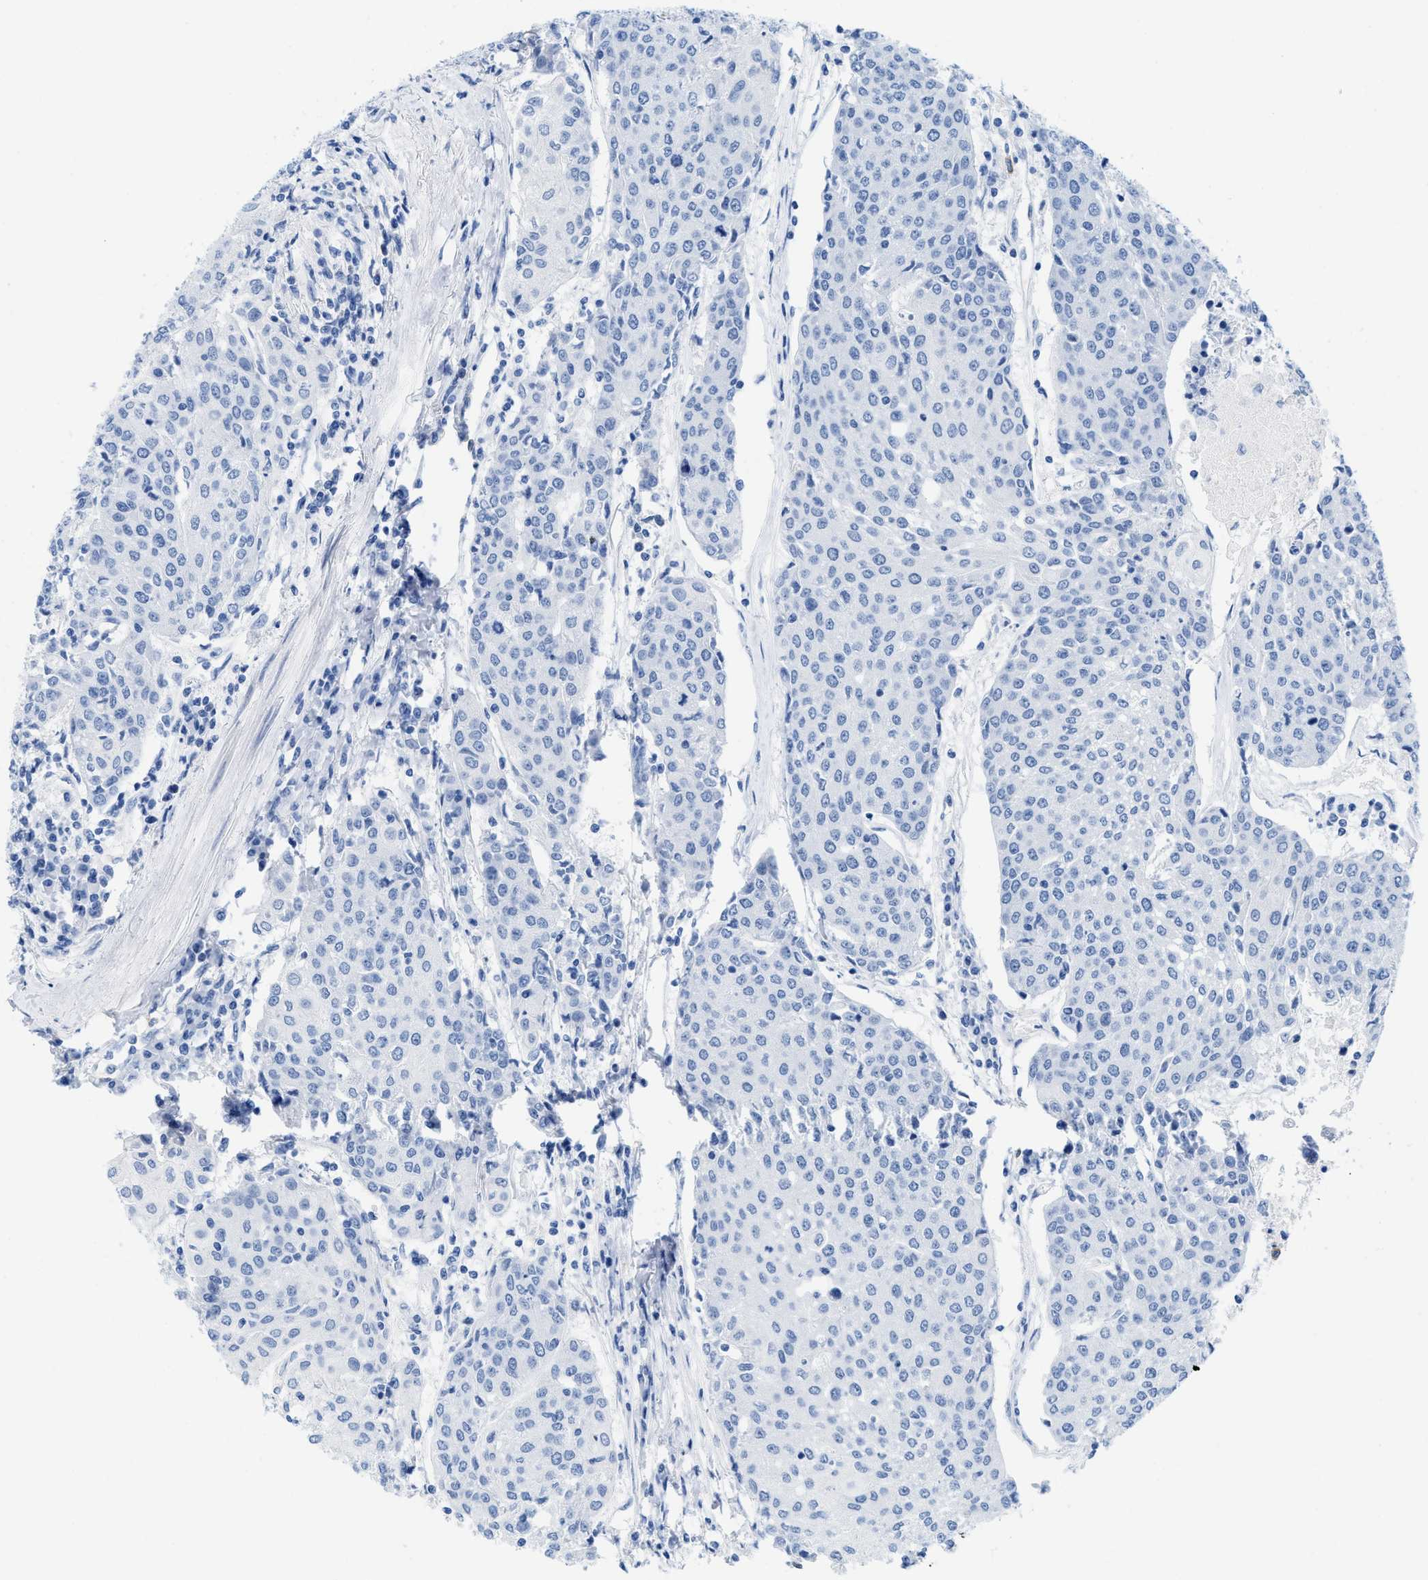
{"staining": {"intensity": "negative", "quantity": "none", "location": "none"}, "tissue": "urothelial cancer", "cell_type": "Tumor cells", "image_type": "cancer", "snomed": [{"axis": "morphology", "description": "Urothelial carcinoma, High grade"}, {"axis": "topography", "description": "Urinary bladder"}], "caption": "Immunohistochemical staining of human urothelial carcinoma (high-grade) reveals no significant staining in tumor cells.", "gene": "CR1", "patient": {"sex": "female", "age": 85}}